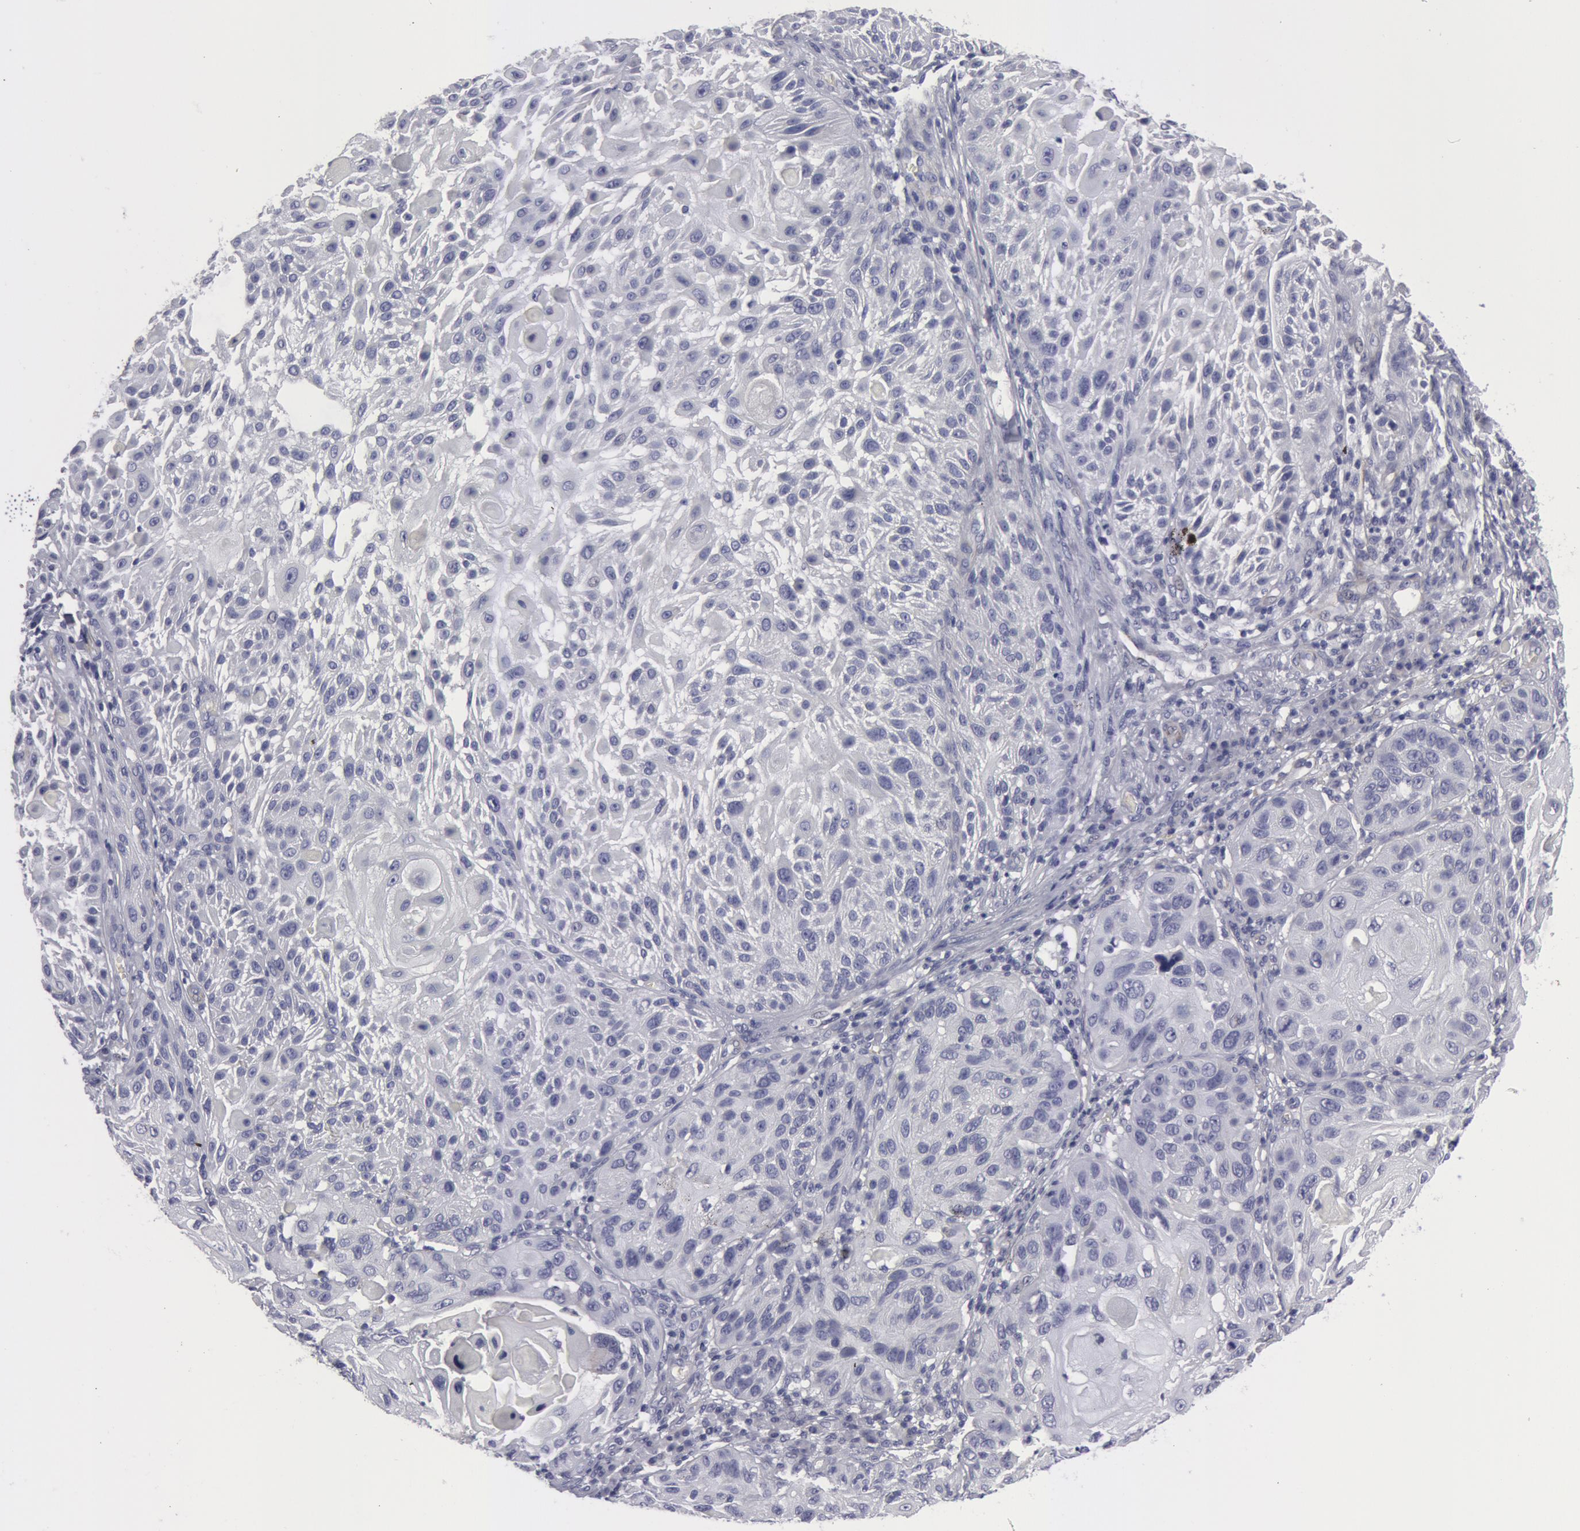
{"staining": {"intensity": "negative", "quantity": "none", "location": "none"}, "tissue": "skin cancer", "cell_type": "Tumor cells", "image_type": "cancer", "snomed": [{"axis": "morphology", "description": "Squamous cell carcinoma, NOS"}, {"axis": "topography", "description": "Skin"}], "caption": "The immunohistochemistry histopathology image has no significant expression in tumor cells of squamous cell carcinoma (skin) tissue. The staining is performed using DAB (3,3'-diaminobenzidine) brown chromogen with nuclei counter-stained in using hematoxylin.", "gene": "SMC1B", "patient": {"sex": "female", "age": 89}}